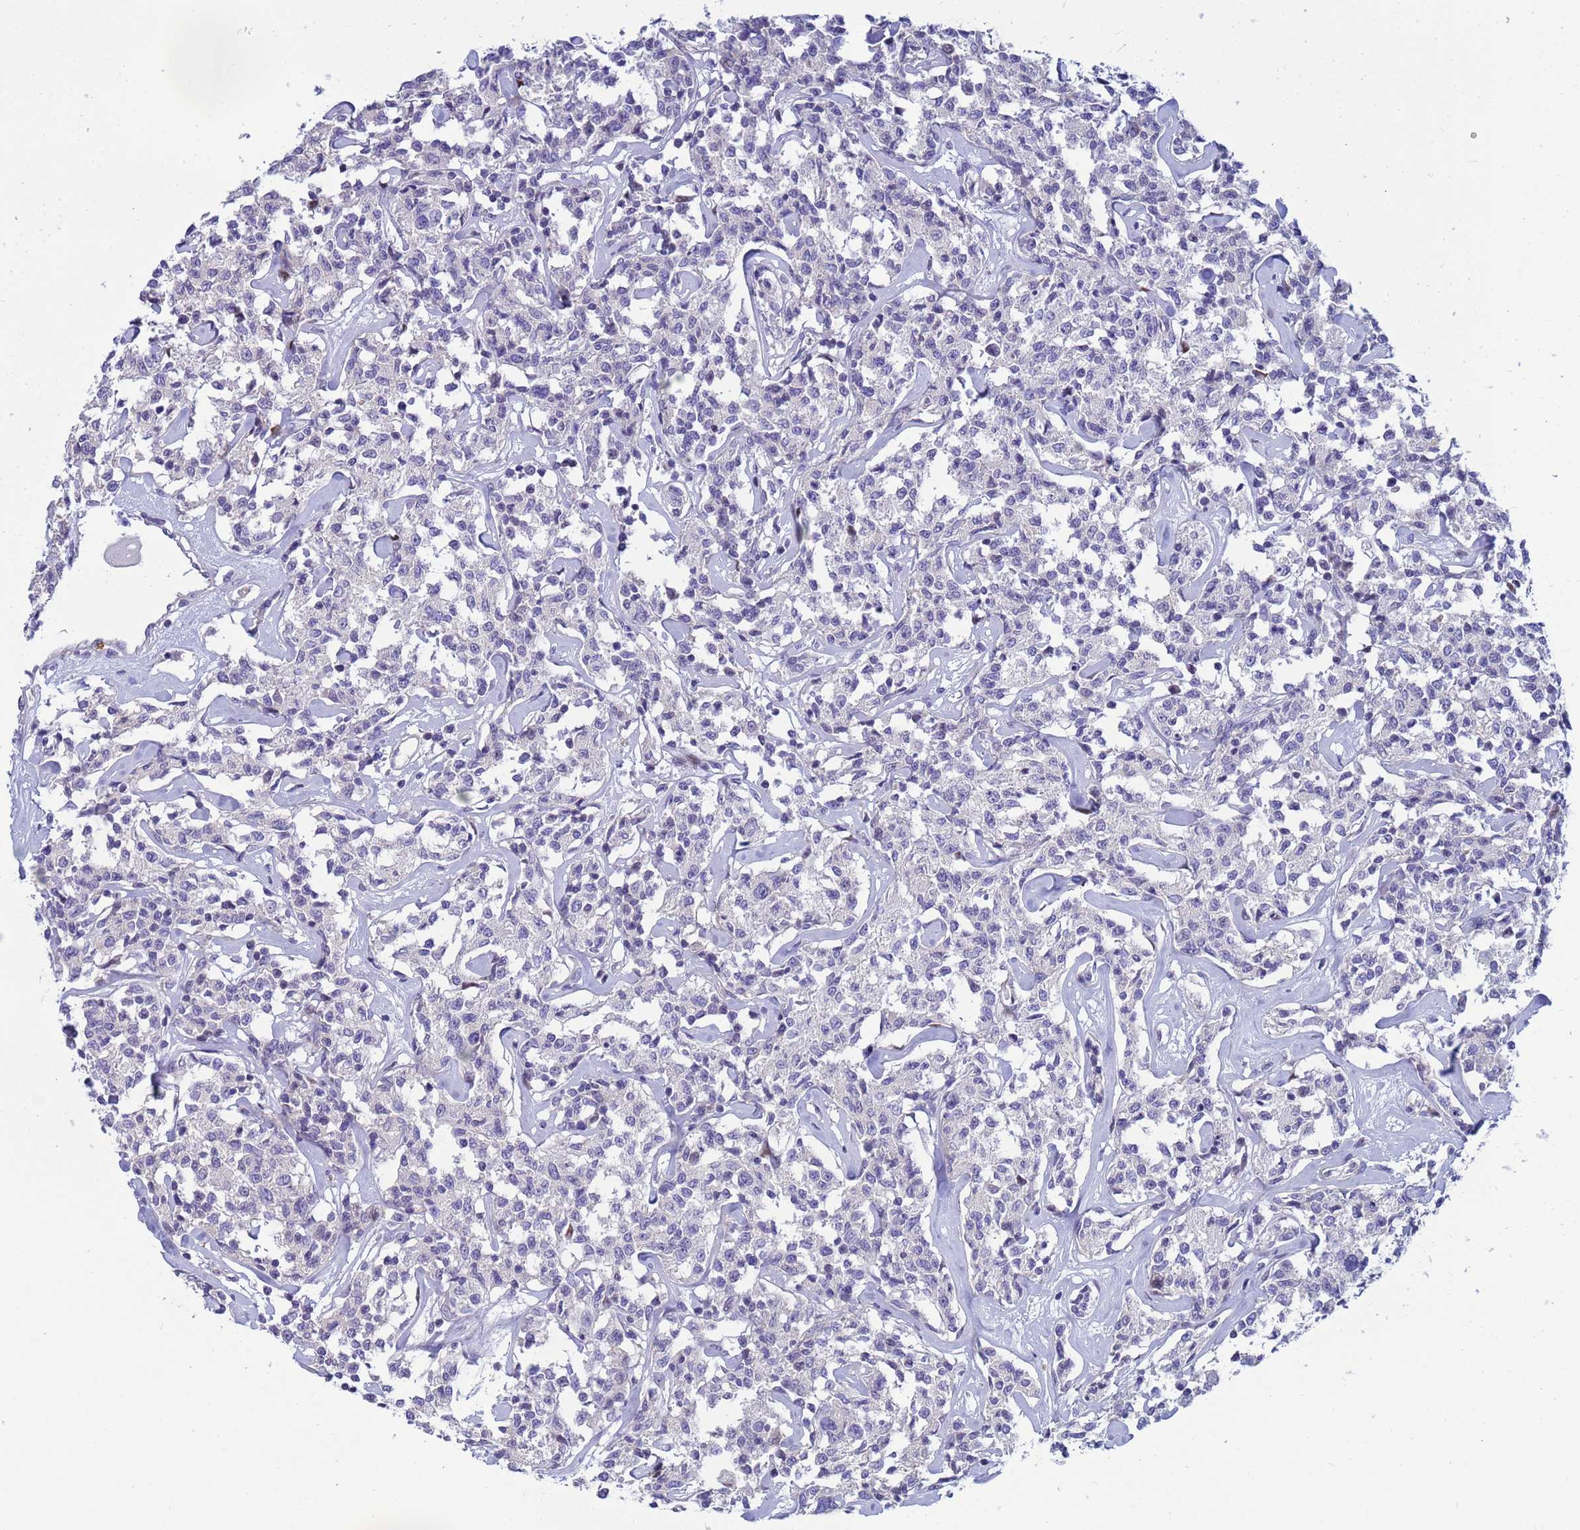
{"staining": {"intensity": "negative", "quantity": "none", "location": "none"}, "tissue": "lymphoma", "cell_type": "Tumor cells", "image_type": "cancer", "snomed": [{"axis": "morphology", "description": "Malignant lymphoma, non-Hodgkin's type, Low grade"}, {"axis": "topography", "description": "Small intestine"}], "caption": "High magnification brightfield microscopy of lymphoma stained with DAB (brown) and counterstained with hematoxylin (blue): tumor cells show no significant expression.", "gene": "PPP6R1", "patient": {"sex": "female", "age": 59}}